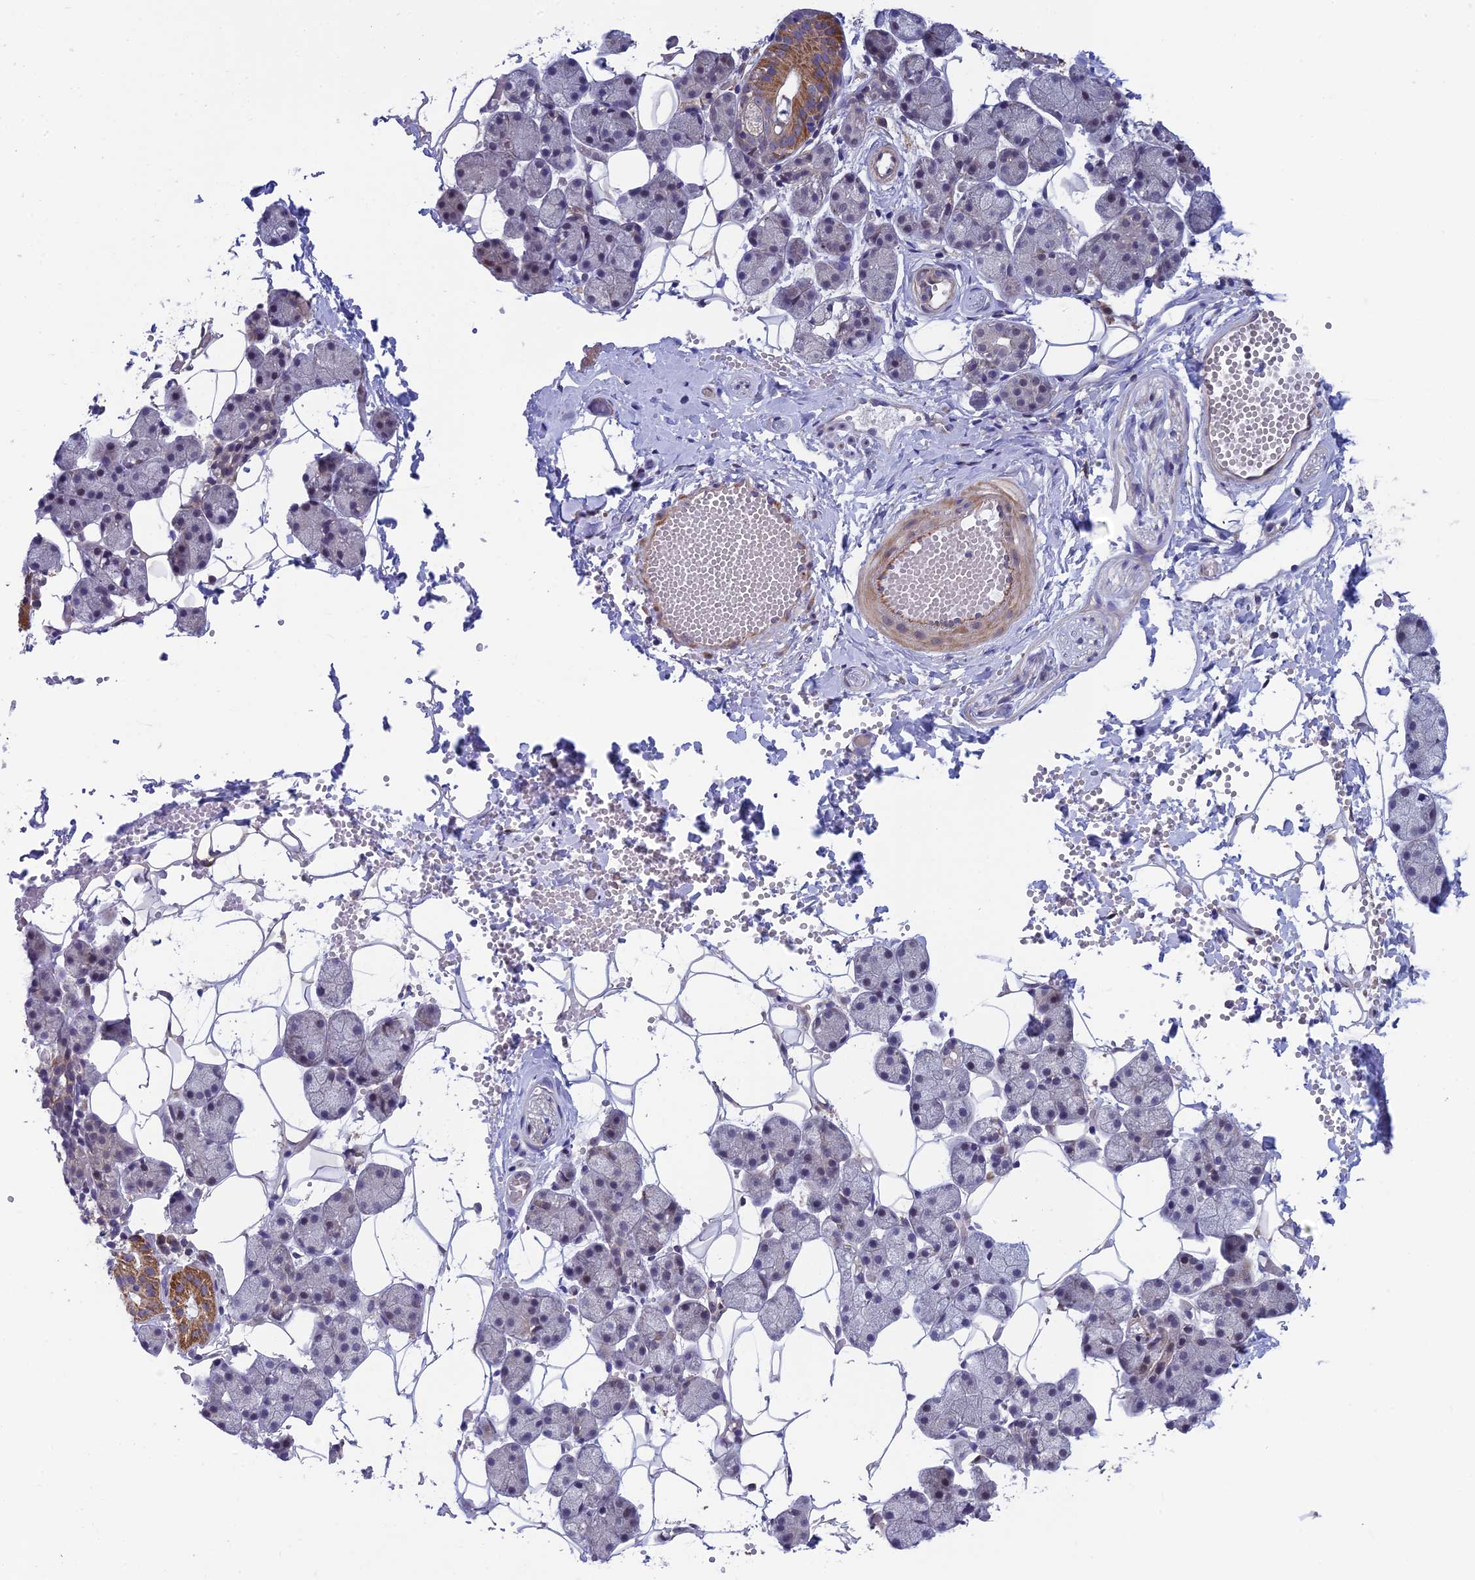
{"staining": {"intensity": "moderate", "quantity": "<25%", "location": "cytoplasmic/membranous"}, "tissue": "salivary gland", "cell_type": "Glandular cells", "image_type": "normal", "snomed": [{"axis": "morphology", "description": "Normal tissue, NOS"}, {"axis": "topography", "description": "Salivary gland"}], "caption": "This micrograph exhibits IHC staining of unremarkable human salivary gland, with low moderate cytoplasmic/membranous positivity in approximately <25% of glandular cells.", "gene": "BLTP2", "patient": {"sex": "female", "age": 33}}